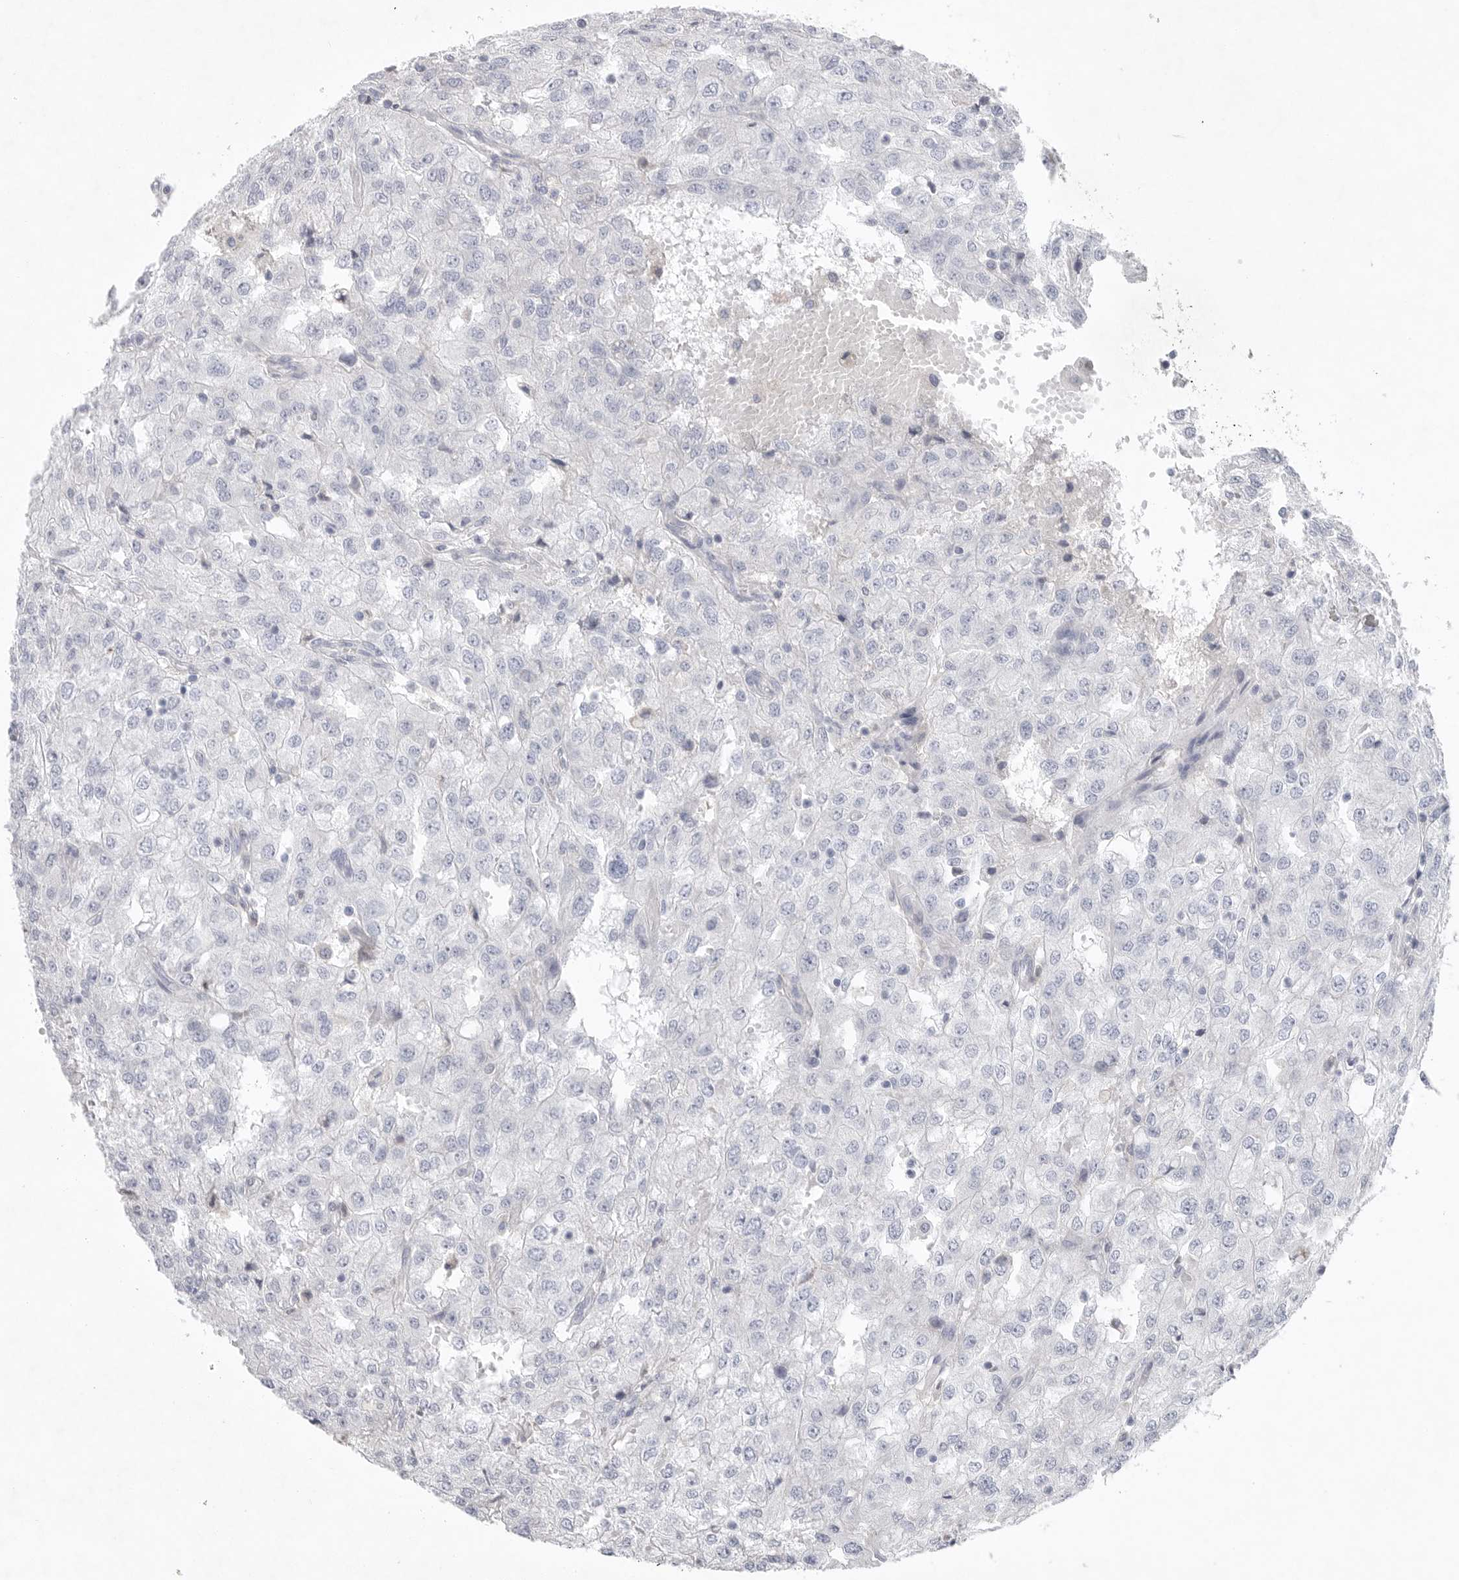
{"staining": {"intensity": "negative", "quantity": "none", "location": "none"}, "tissue": "renal cancer", "cell_type": "Tumor cells", "image_type": "cancer", "snomed": [{"axis": "morphology", "description": "Adenocarcinoma, NOS"}, {"axis": "topography", "description": "Kidney"}], "caption": "Protein analysis of renal cancer reveals no significant expression in tumor cells.", "gene": "CAMK2B", "patient": {"sex": "female", "age": 54}}